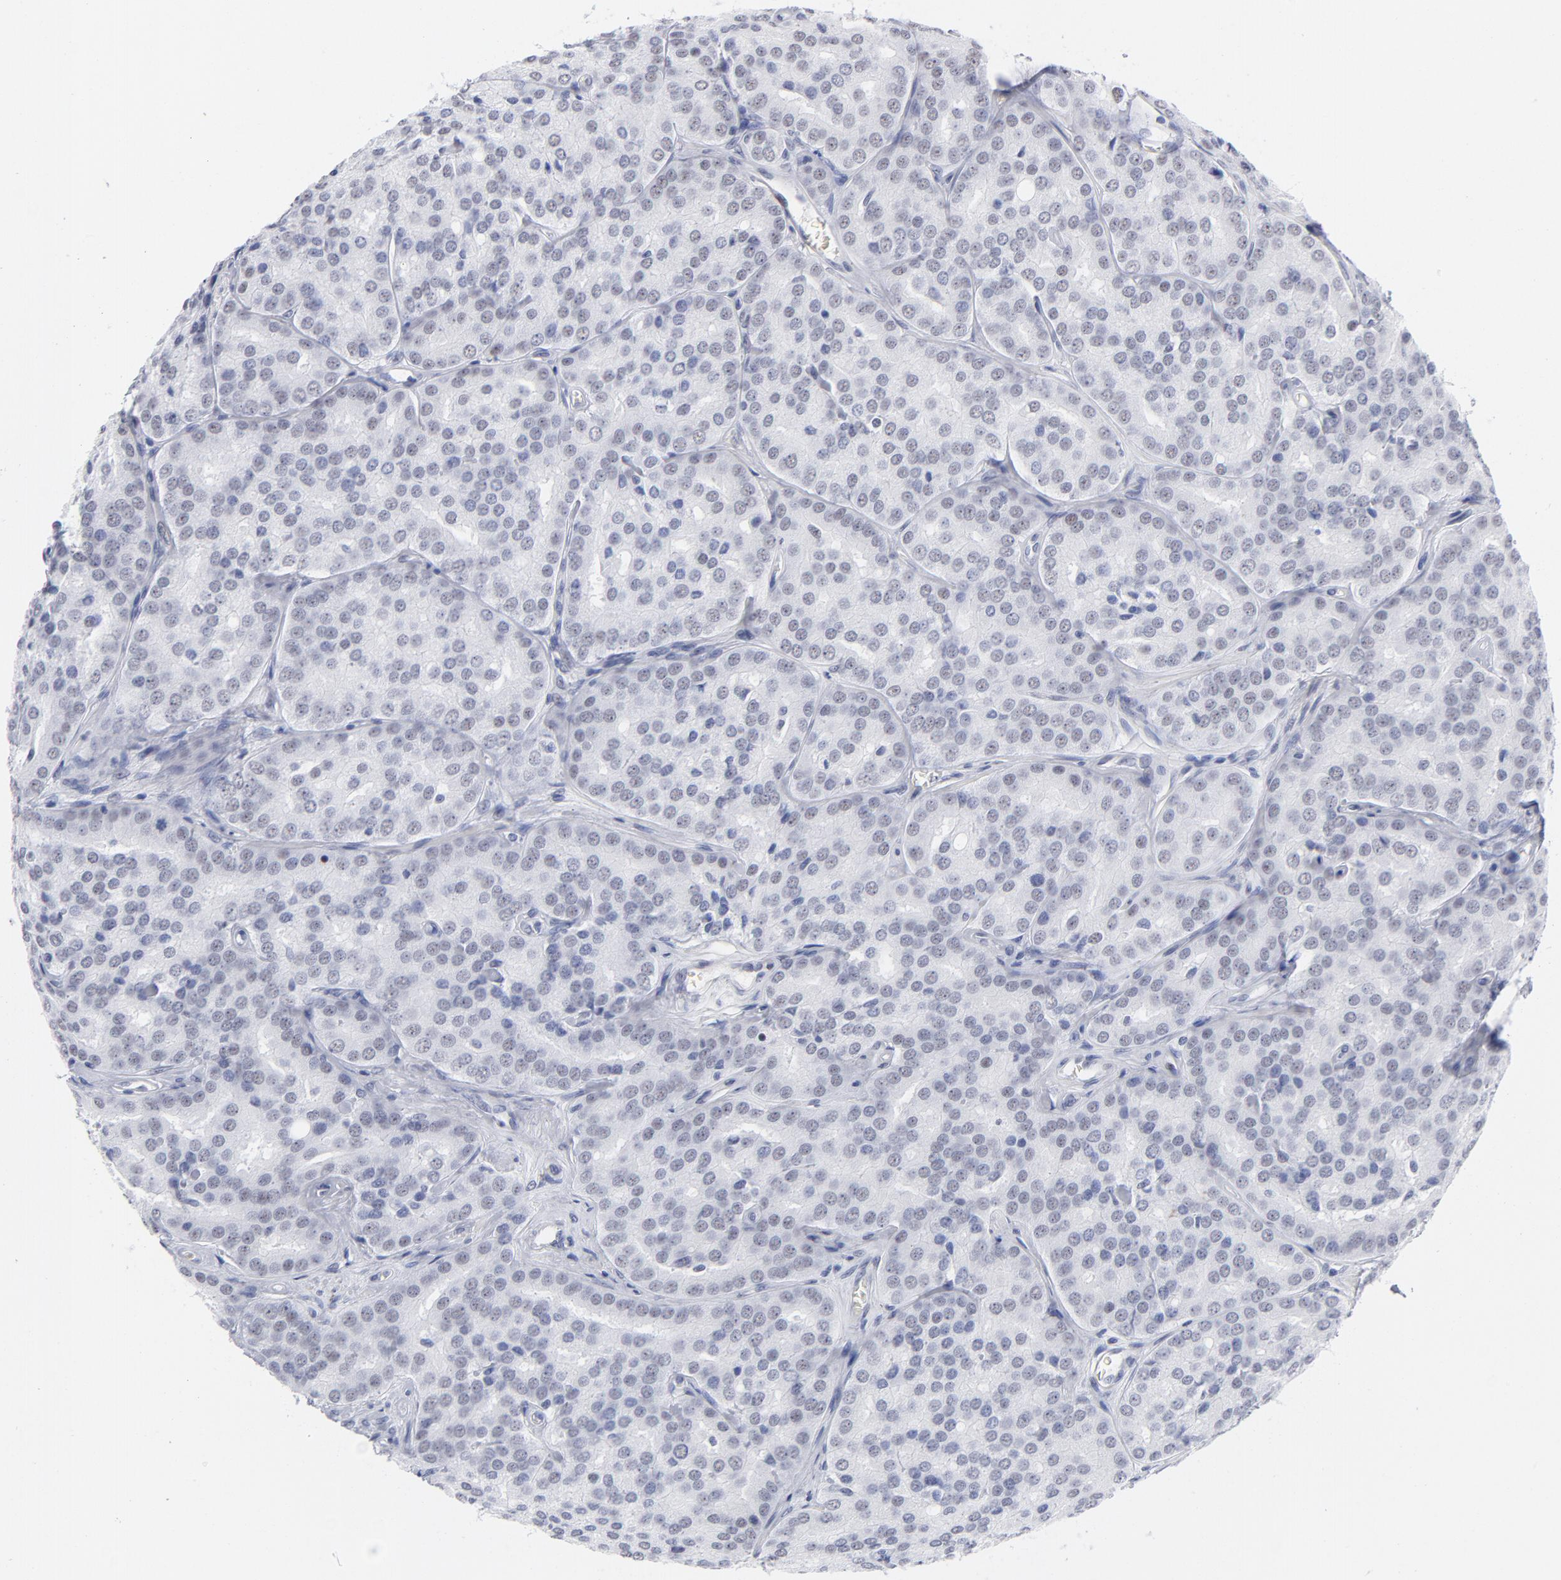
{"staining": {"intensity": "weak", "quantity": "<25%", "location": "nuclear"}, "tissue": "prostate cancer", "cell_type": "Tumor cells", "image_type": "cancer", "snomed": [{"axis": "morphology", "description": "Adenocarcinoma, High grade"}, {"axis": "topography", "description": "Prostate"}], "caption": "Tumor cells show no significant expression in prostate cancer.", "gene": "SNRPB", "patient": {"sex": "male", "age": 64}}